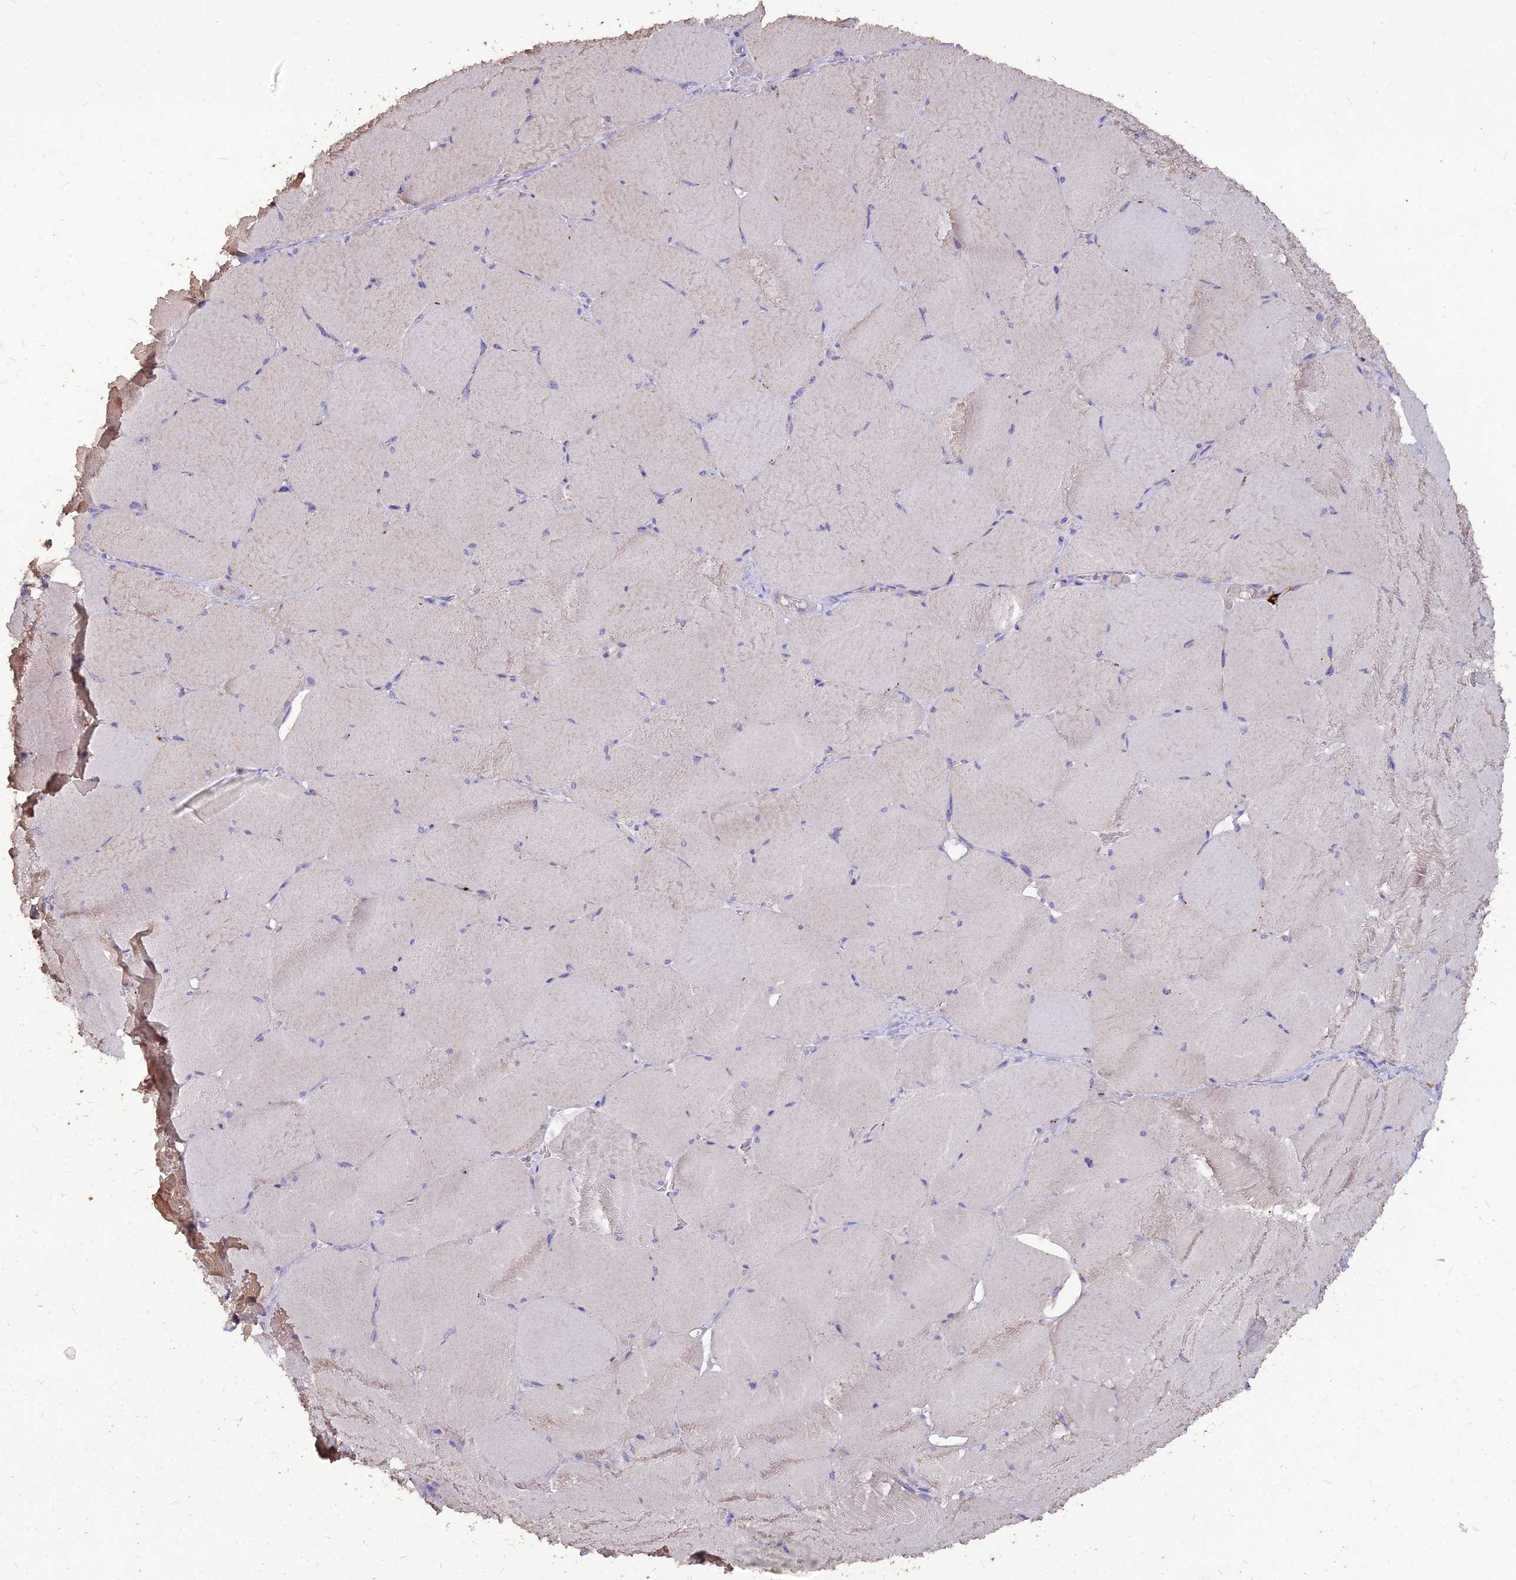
{"staining": {"intensity": "negative", "quantity": "none", "location": "none"}, "tissue": "skeletal muscle", "cell_type": "Myocytes", "image_type": "normal", "snomed": [{"axis": "morphology", "description": "Normal tissue, NOS"}, {"axis": "topography", "description": "Skeletal muscle"}, {"axis": "topography", "description": "Head-Neck"}], "caption": "Immunohistochemistry image of unremarkable human skeletal muscle stained for a protein (brown), which displays no positivity in myocytes. (Immunohistochemistry (ihc), brightfield microscopy, high magnification).", "gene": "PCED1B", "patient": {"sex": "male", "age": 66}}